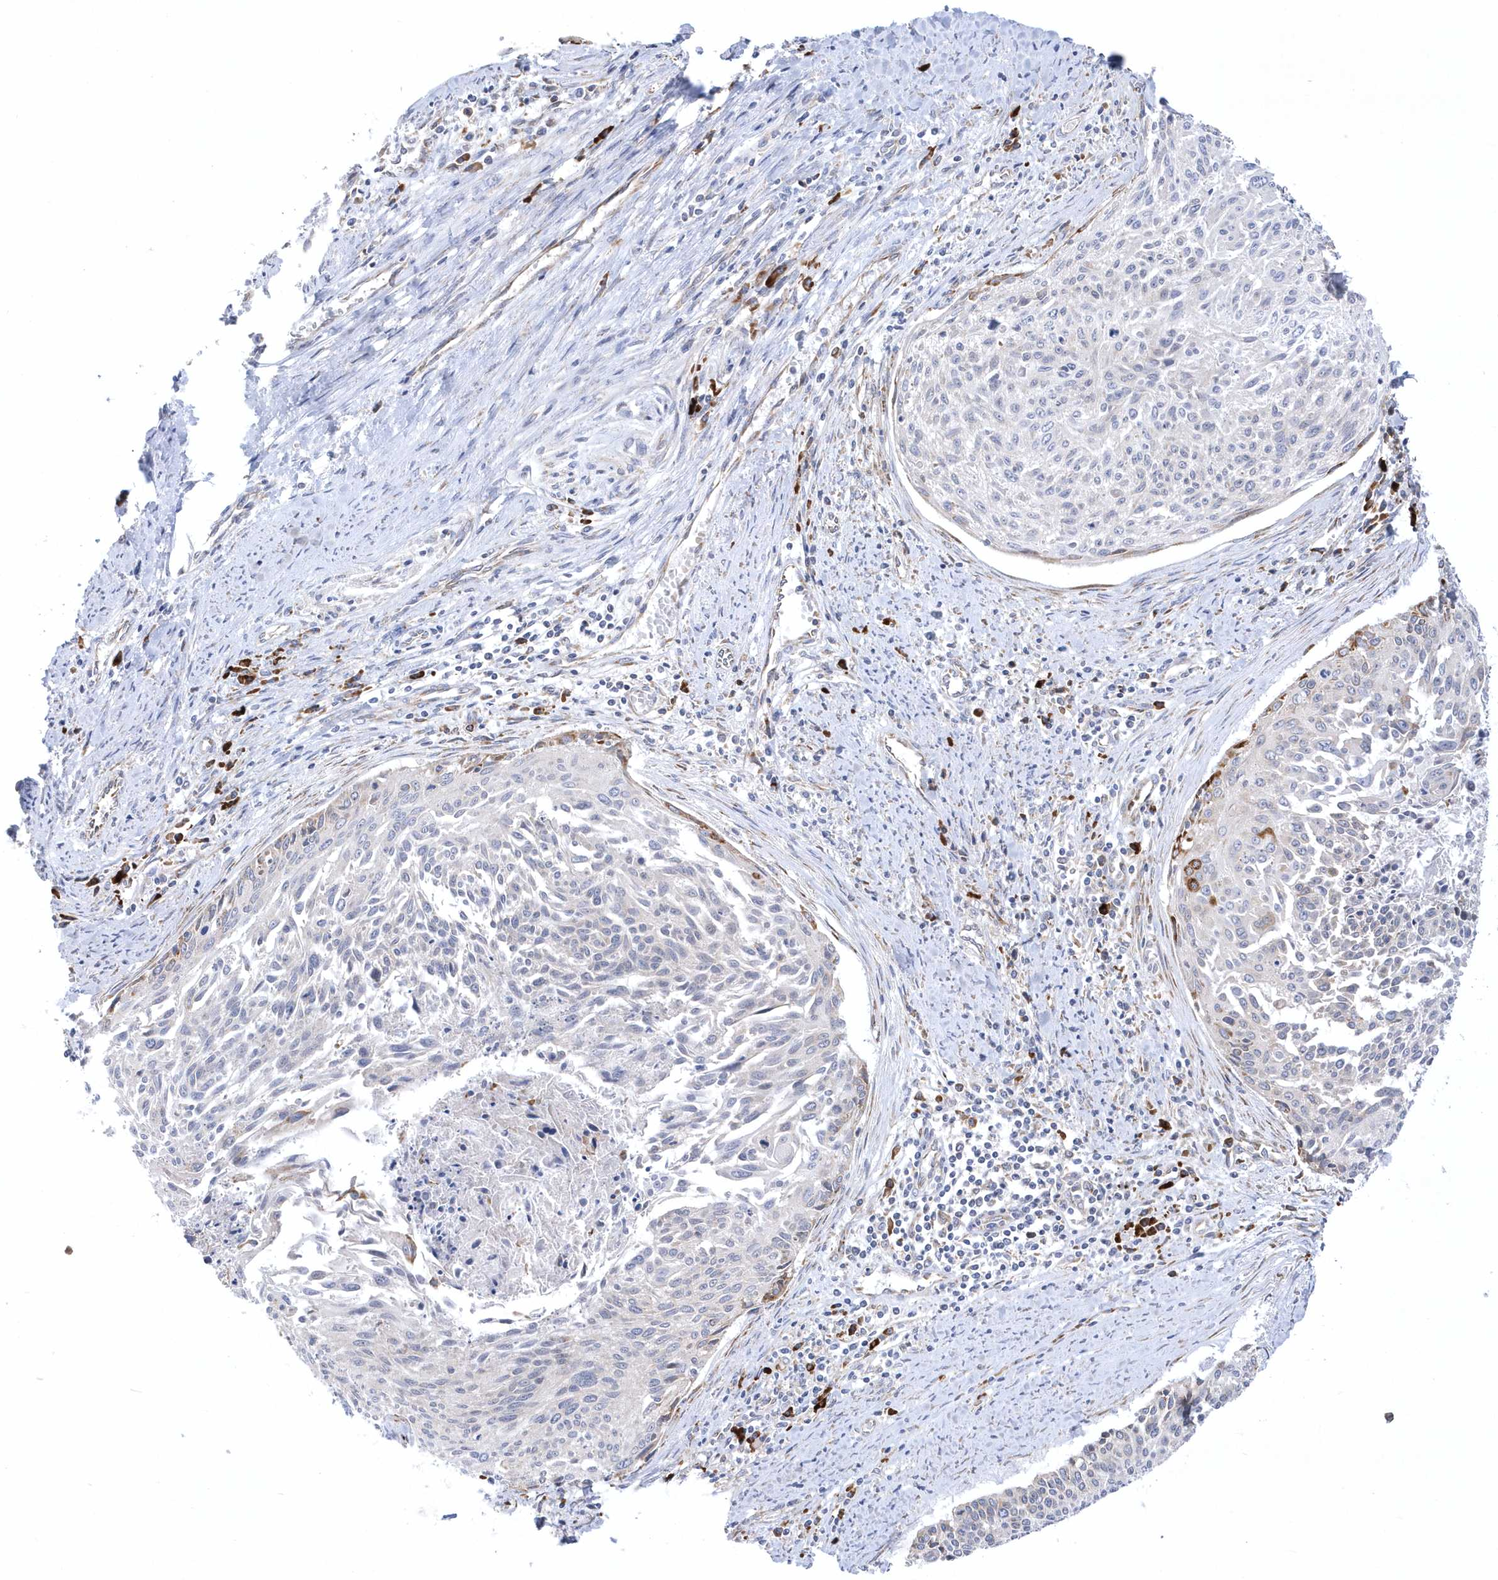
{"staining": {"intensity": "weak", "quantity": "<25%", "location": "cytoplasmic/membranous"}, "tissue": "cervical cancer", "cell_type": "Tumor cells", "image_type": "cancer", "snomed": [{"axis": "morphology", "description": "Squamous cell carcinoma, NOS"}, {"axis": "topography", "description": "Cervix"}], "caption": "A high-resolution micrograph shows immunohistochemistry staining of cervical cancer (squamous cell carcinoma), which shows no significant positivity in tumor cells.", "gene": "MED31", "patient": {"sex": "female", "age": 55}}